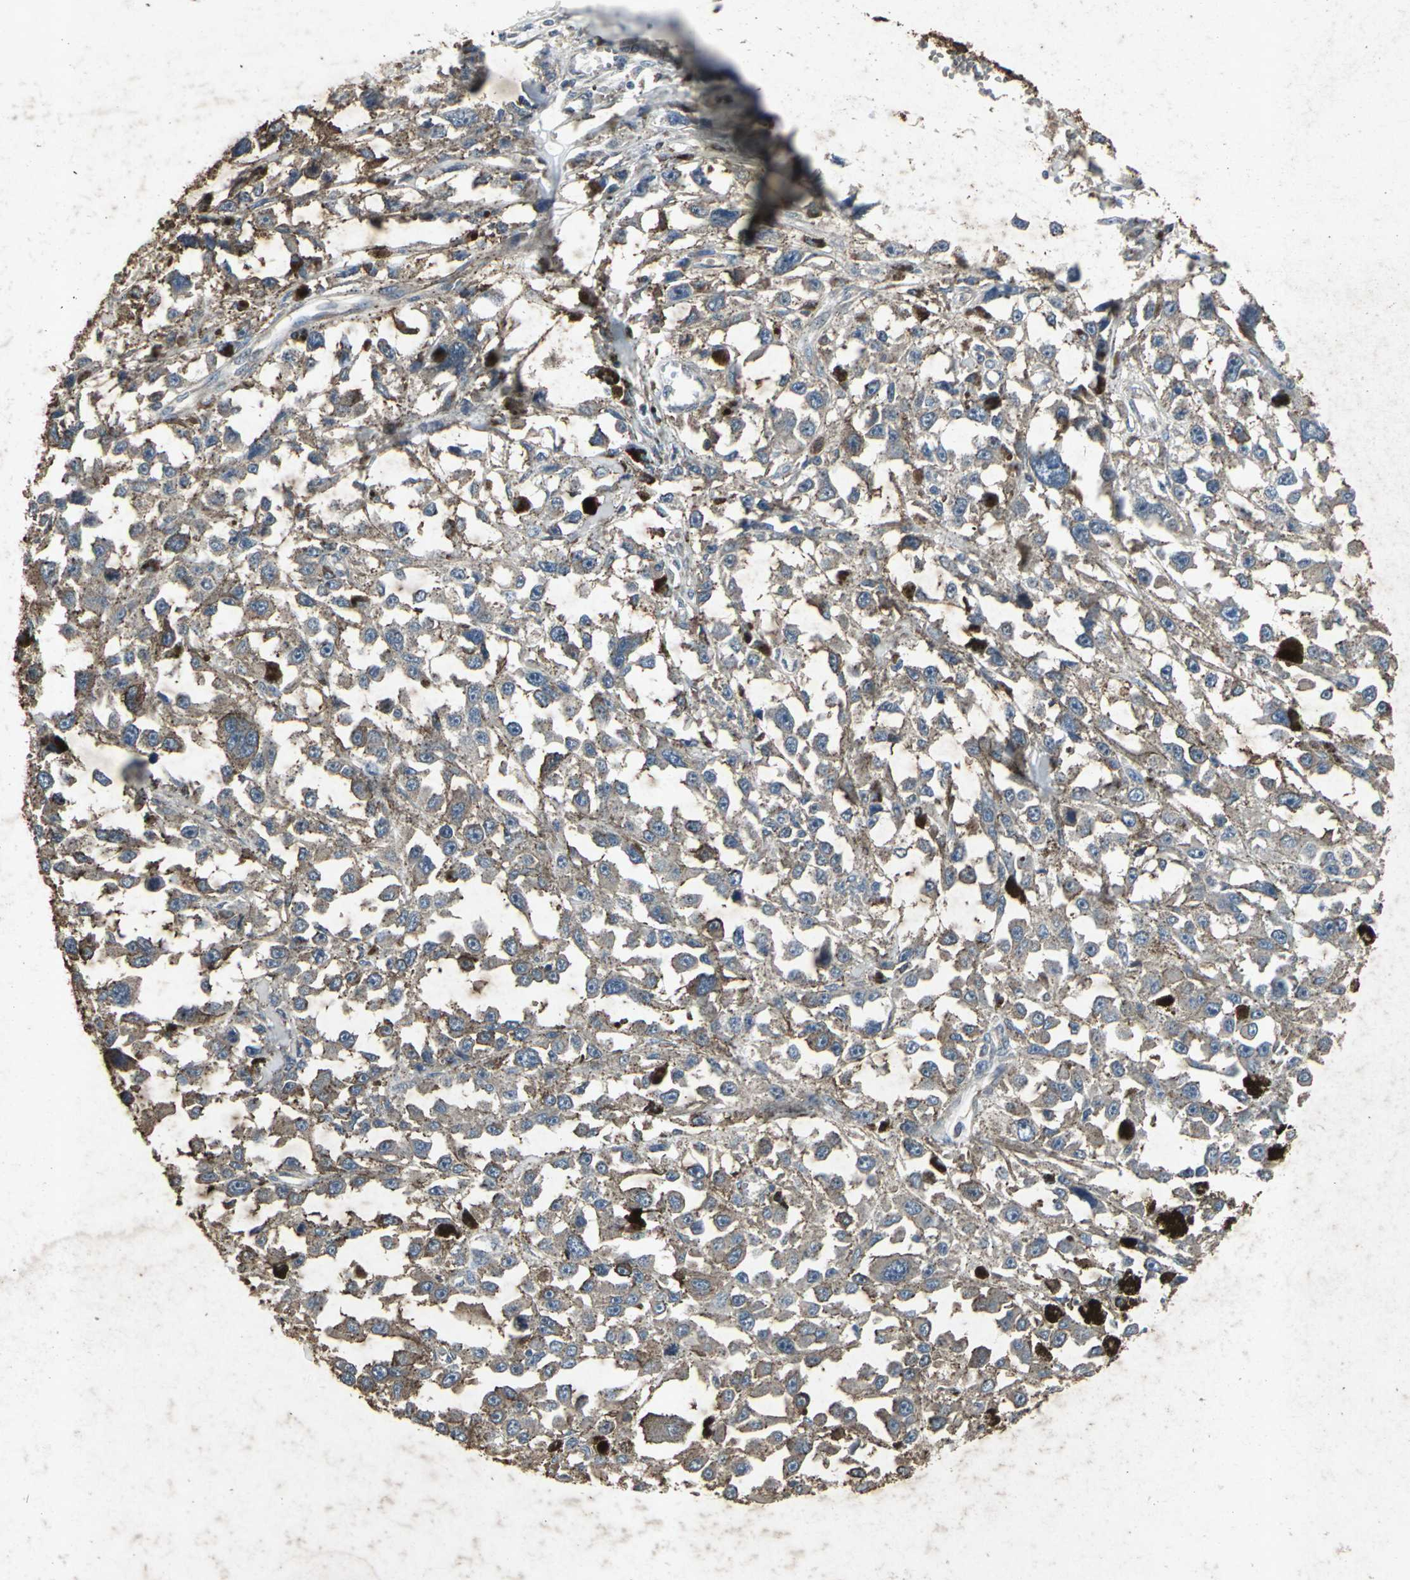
{"staining": {"intensity": "strong", "quantity": "25%-75%", "location": "cytoplasmic/membranous"}, "tissue": "melanoma", "cell_type": "Tumor cells", "image_type": "cancer", "snomed": [{"axis": "morphology", "description": "Malignant melanoma, Metastatic site"}, {"axis": "topography", "description": "Lymph node"}], "caption": "Human melanoma stained for a protein (brown) exhibits strong cytoplasmic/membranous positive expression in about 25%-75% of tumor cells.", "gene": "CCR9", "patient": {"sex": "male", "age": 59}}